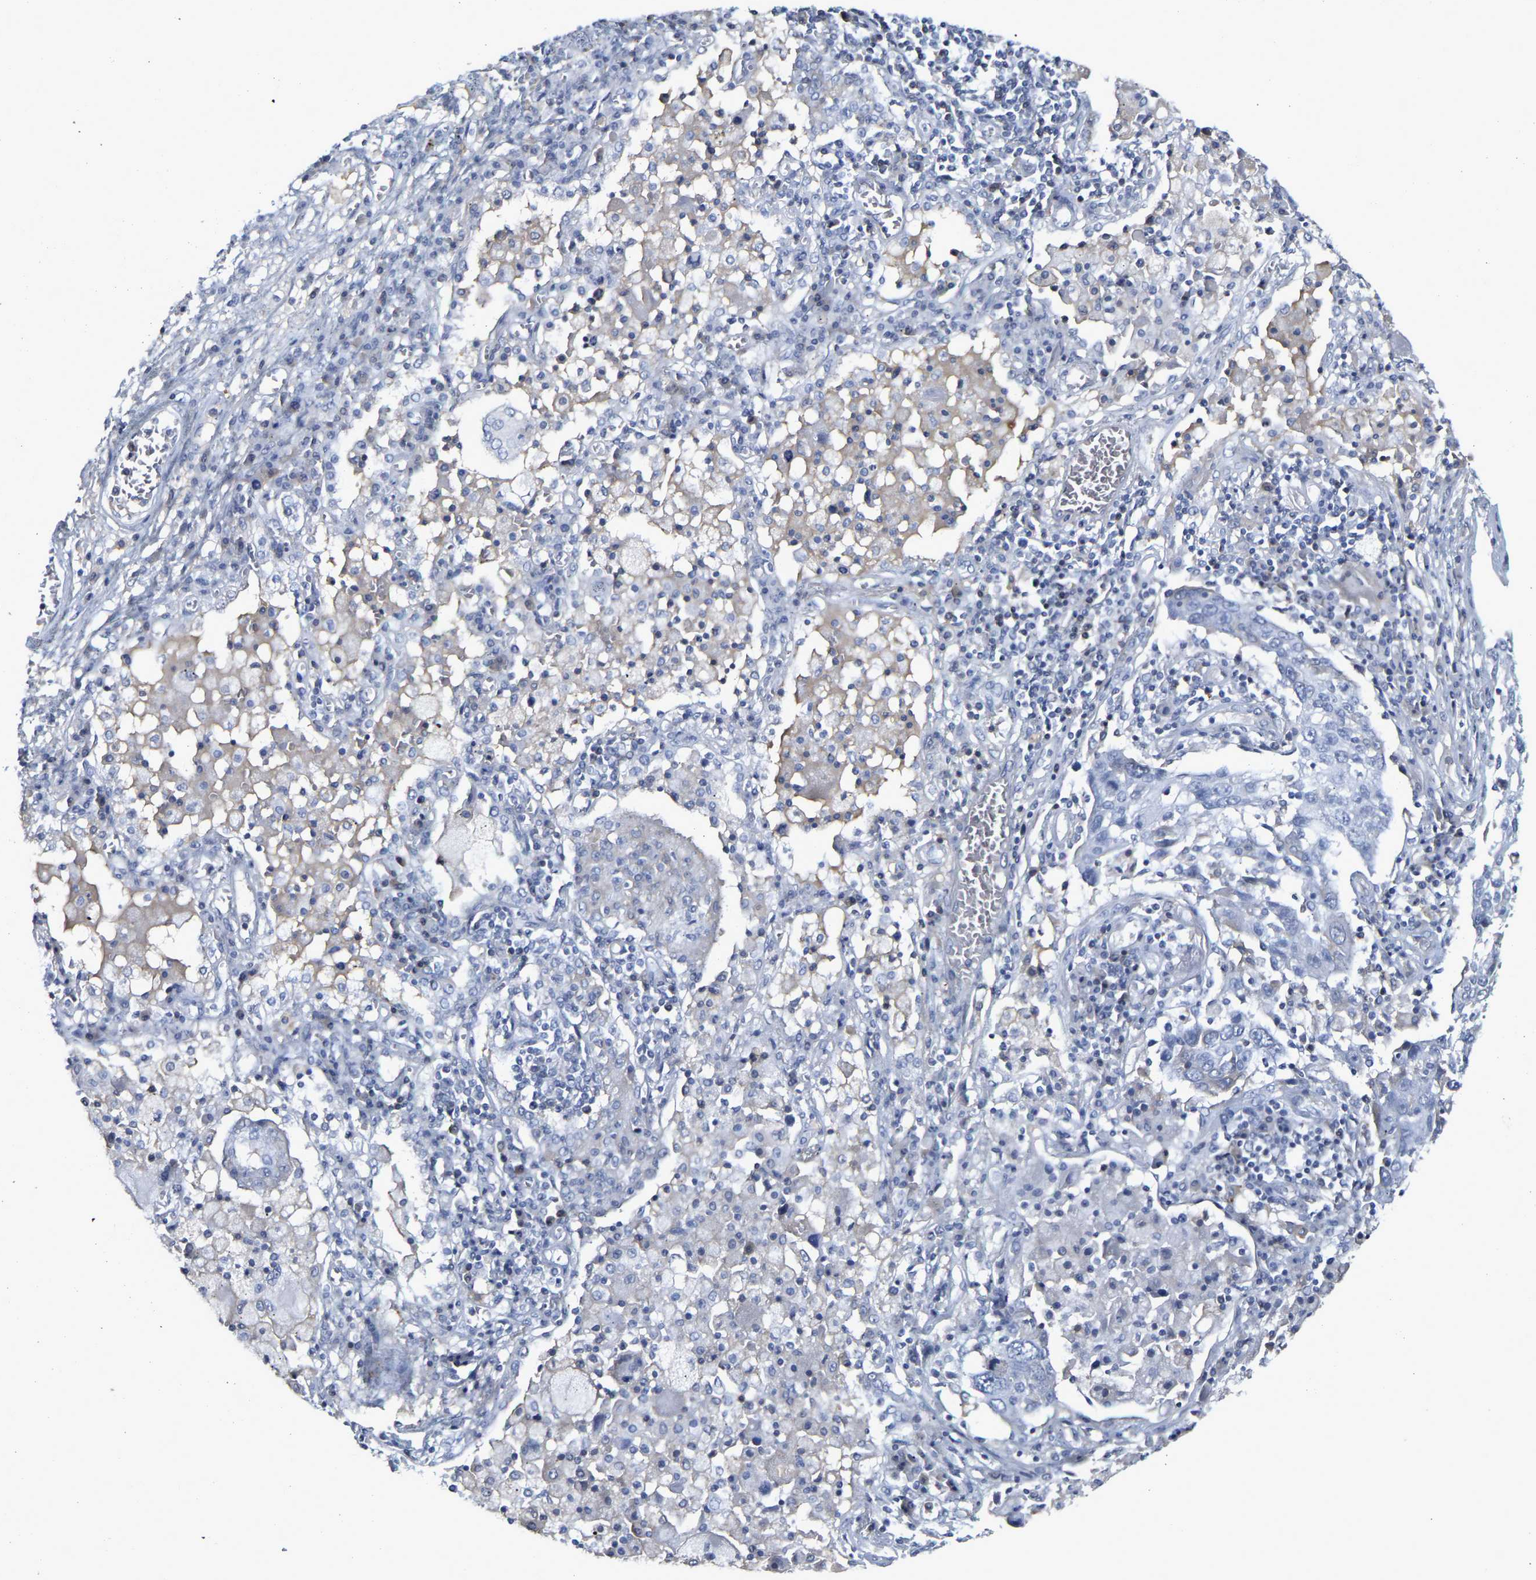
{"staining": {"intensity": "negative", "quantity": "none", "location": "none"}, "tissue": "lung cancer", "cell_type": "Tumor cells", "image_type": "cancer", "snomed": [{"axis": "morphology", "description": "Squamous cell carcinoma, NOS"}, {"axis": "topography", "description": "Lung"}], "caption": "This photomicrograph is of squamous cell carcinoma (lung) stained with IHC to label a protein in brown with the nuclei are counter-stained blue. There is no staining in tumor cells.", "gene": "GNAS", "patient": {"sex": "male", "age": 65}}